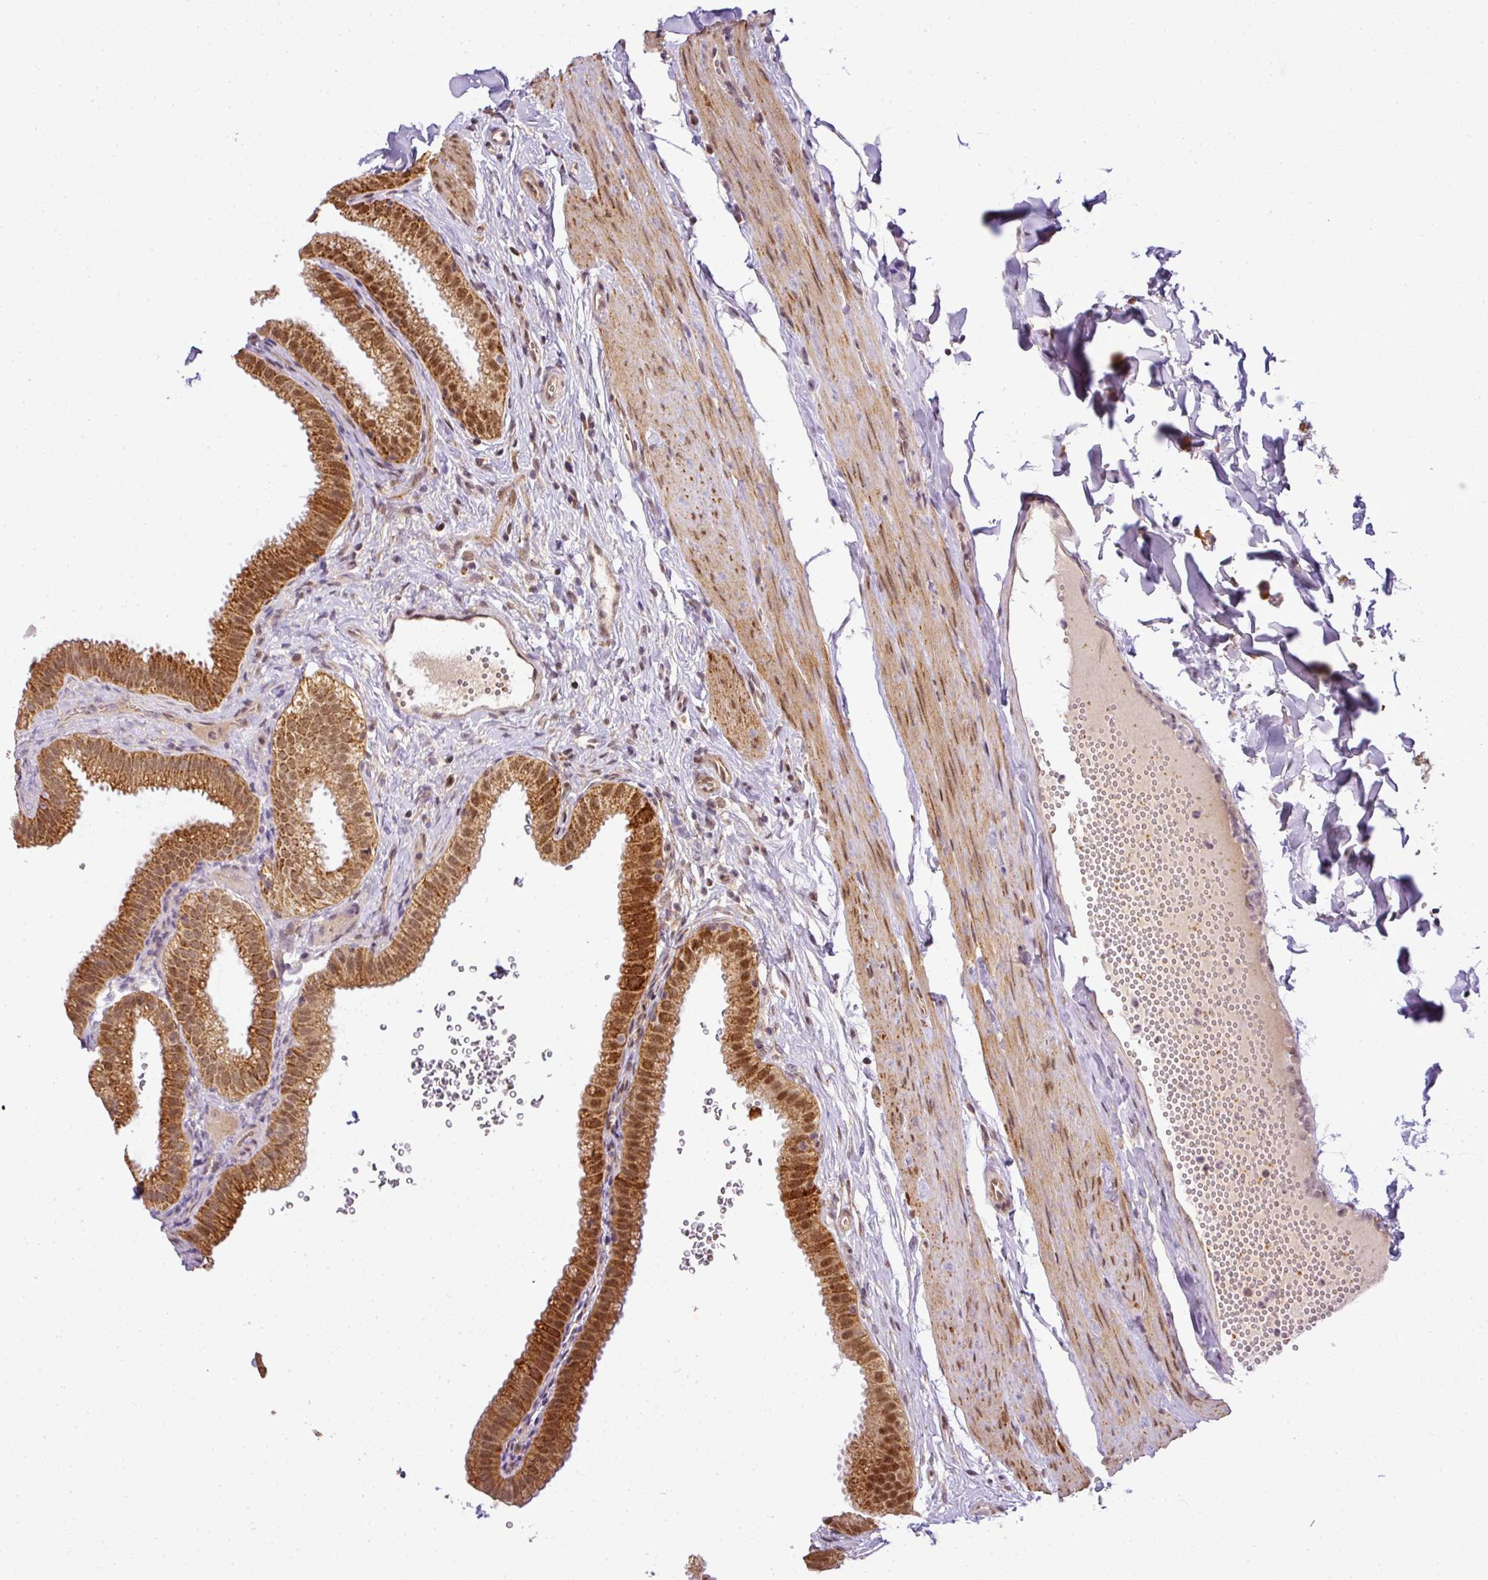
{"staining": {"intensity": "moderate", "quantity": ">75%", "location": "cytoplasmic/membranous,nuclear"}, "tissue": "gallbladder", "cell_type": "Glandular cells", "image_type": "normal", "snomed": [{"axis": "morphology", "description": "Normal tissue, NOS"}, {"axis": "topography", "description": "Gallbladder"}], "caption": "Immunohistochemical staining of normal gallbladder reveals moderate cytoplasmic/membranous,nuclear protein expression in about >75% of glandular cells. Immunohistochemistry (ihc) stains the protein in brown and the nuclei are stained blue.", "gene": "C1orf226", "patient": {"sex": "female", "age": 61}}